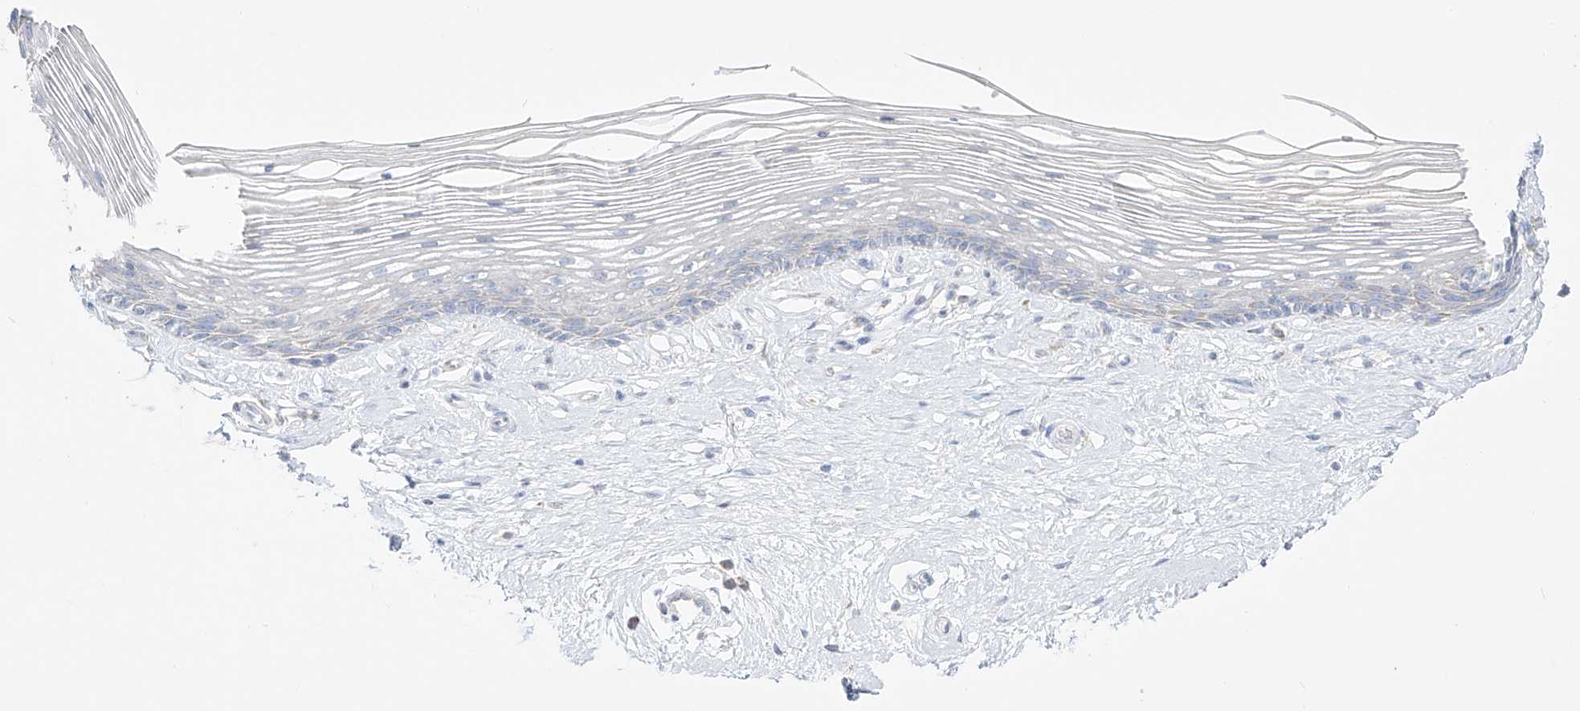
{"staining": {"intensity": "negative", "quantity": "none", "location": "none"}, "tissue": "vagina", "cell_type": "Squamous epithelial cells", "image_type": "normal", "snomed": [{"axis": "morphology", "description": "Normal tissue, NOS"}, {"axis": "topography", "description": "Vagina"}], "caption": "The photomicrograph demonstrates no staining of squamous epithelial cells in normal vagina. (DAB immunohistochemistry, high magnification).", "gene": "RCHY1", "patient": {"sex": "female", "age": 46}}